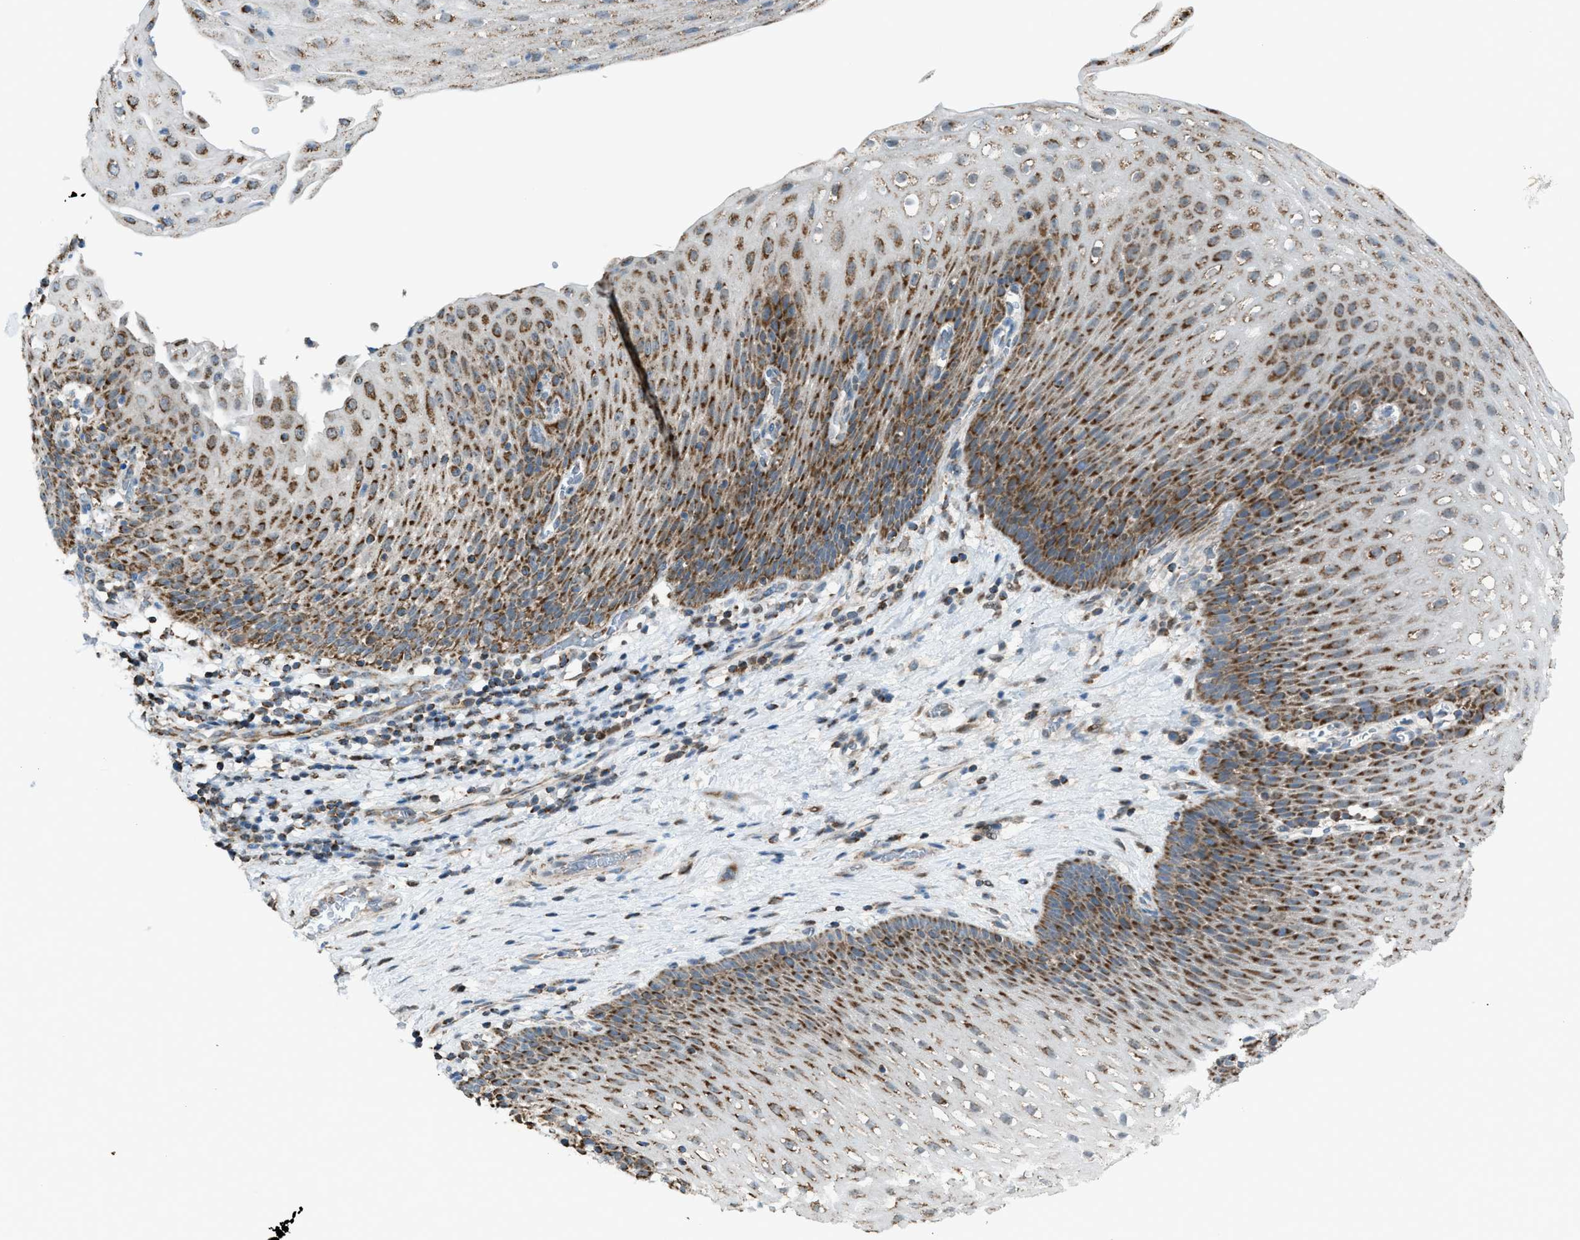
{"staining": {"intensity": "moderate", "quantity": ">75%", "location": "cytoplasmic/membranous"}, "tissue": "esophagus", "cell_type": "Squamous epithelial cells", "image_type": "normal", "snomed": [{"axis": "morphology", "description": "Normal tissue, NOS"}, {"axis": "topography", "description": "Esophagus"}], "caption": "A brown stain labels moderate cytoplasmic/membranous expression of a protein in squamous epithelial cells of normal esophagus. (DAB (3,3'-diaminobenzidine) IHC, brown staining for protein, blue staining for nuclei).", "gene": "SRM", "patient": {"sex": "male", "age": 48}}